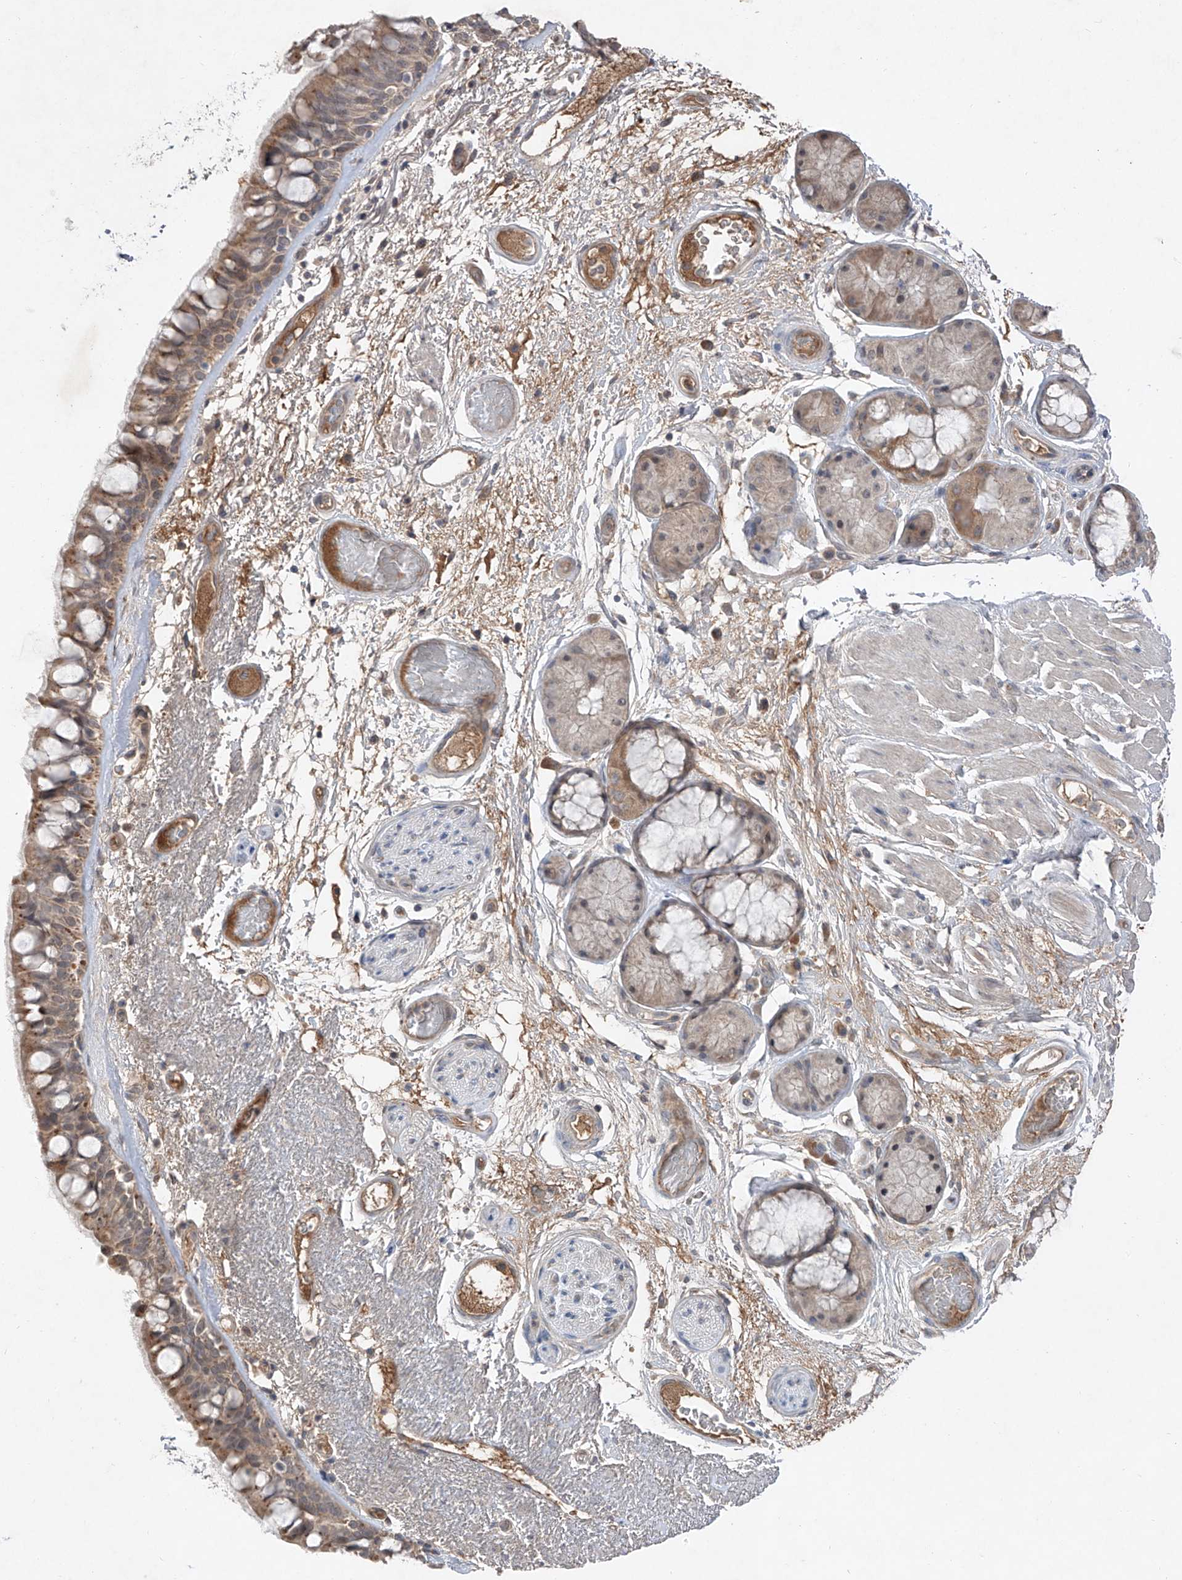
{"staining": {"intensity": "weak", "quantity": ">75%", "location": "cytoplasmic/membranous"}, "tissue": "bronchus", "cell_type": "Respiratory epithelial cells", "image_type": "normal", "snomed": [{"axis": "morphology", "description": "Normal tissue, NOS"}, {"axis": "morphology", "description": "Squamous cell carcinoma, NOS"}, {"axis": "topography", "description": "Lymph node"}, {"axis": "topography", "description": "Bronchus"}, {"axis": "topography", "description": "Lung"}], "caption": "Immunohistochemical staining of normal human bronchus displays >75% levels of weak cytoplasmic/membranous protein expression in approximately >75% of respiratory epithelial cells.", "gene": "FAM135A", "patient": {"sex": "male", "age": 66}}